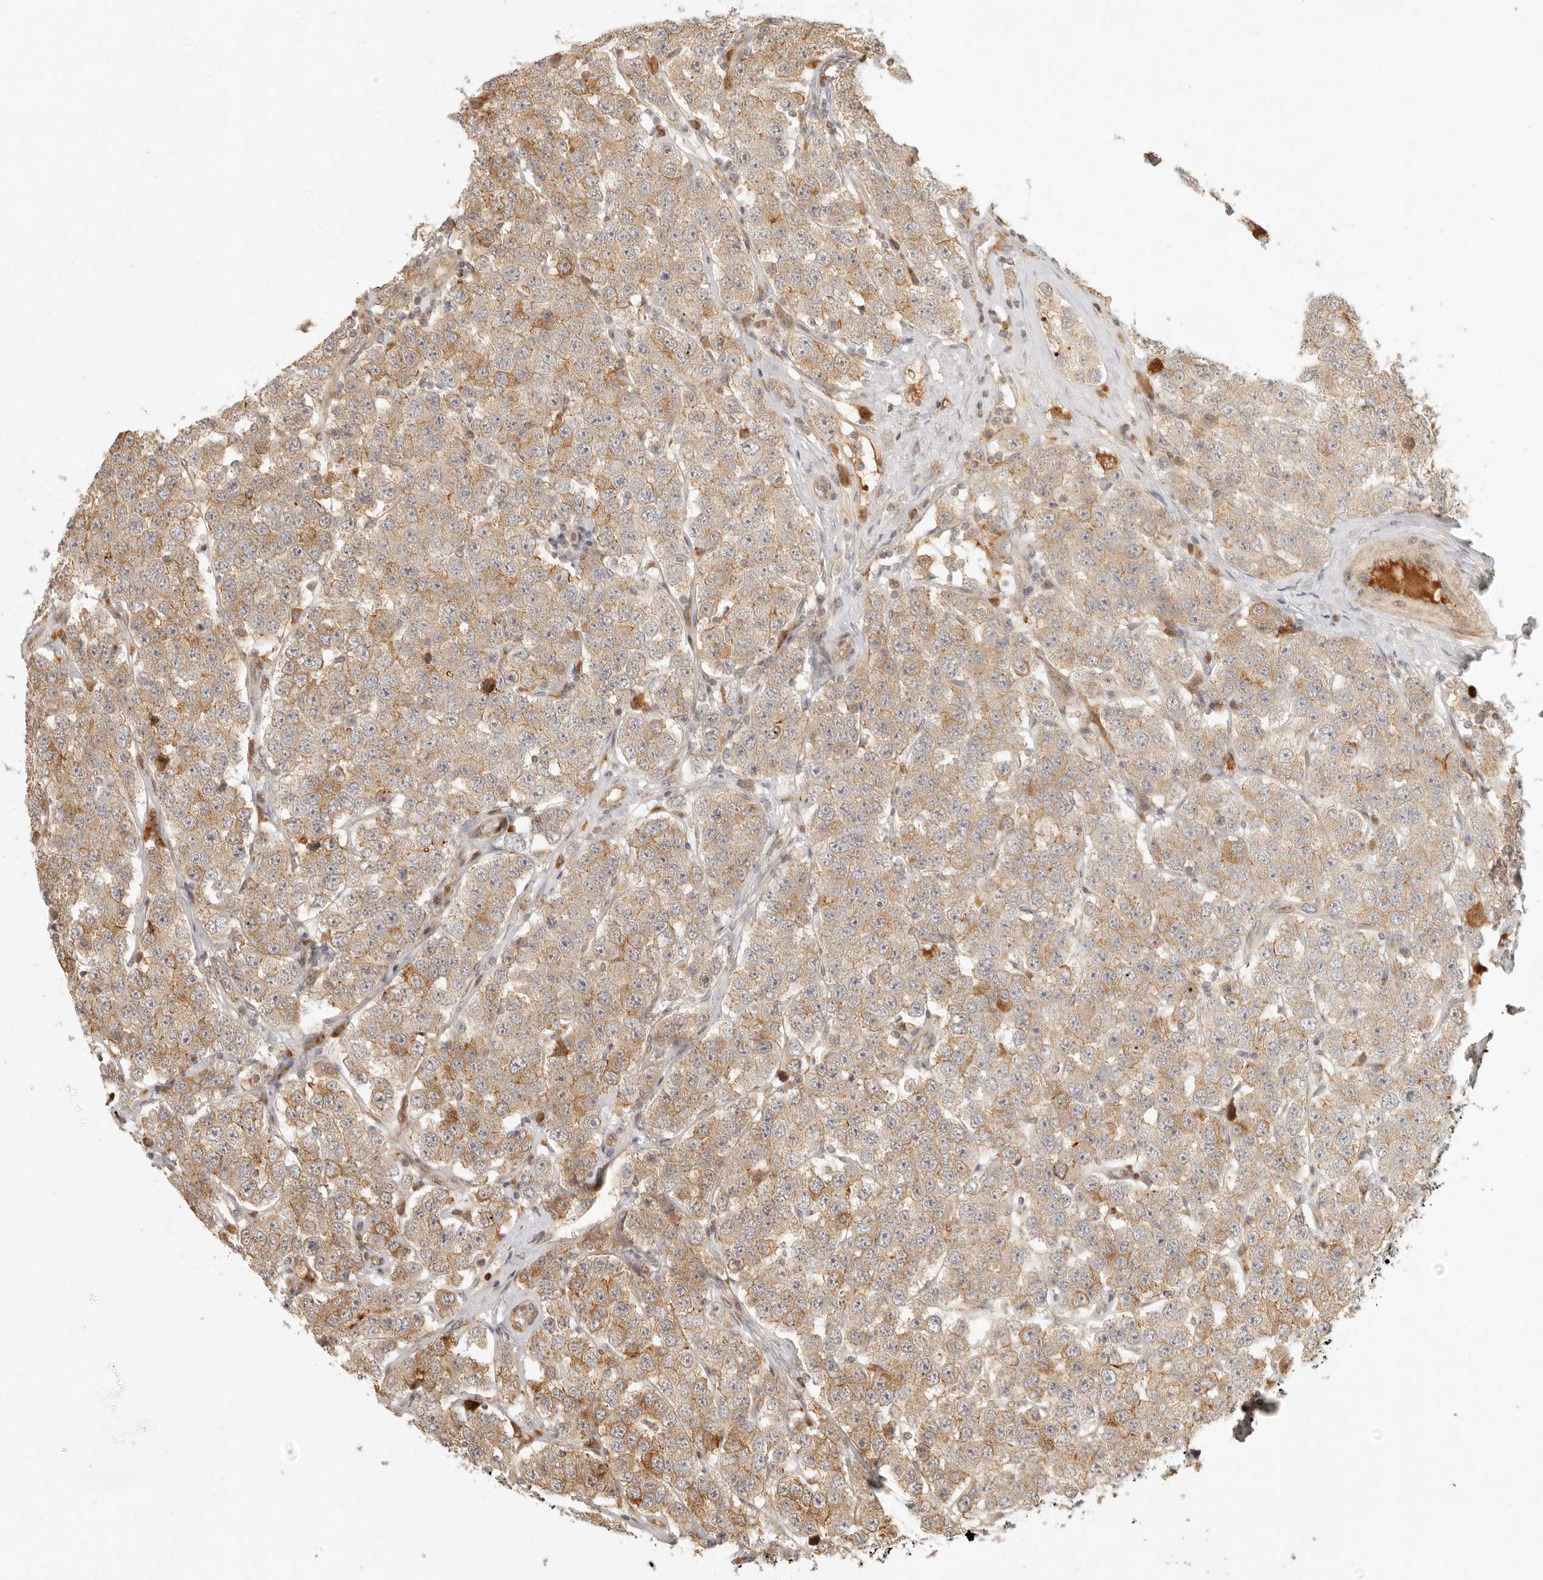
{"staining": {"intensity": "moderate", "quantity": ">75%", "location": "cytoplasmic/membranous"}, "tissue": "testis cancer", "cell_type": "Tumor cells", "image_type": "cancer", "snomed": [{"axis": "morphology", "description": "Seminoma, NOS"}, {"axis": "topography", "description": "Testis"}], "caption": "Immunohistochemistry staining of testis seminoma, which exhibits medium levels of moderate cytoplasmic/membranous expression in approximately >75% of tumor cells indicating moderate cytoplasmic/membranous protein staining. The staining was performed using DAB (brown) for protein detection and nuclei were counterstained in hematoxylin (blue).", "gene": "KLHL38", "patient": {"sex": "male", "age": 28}}